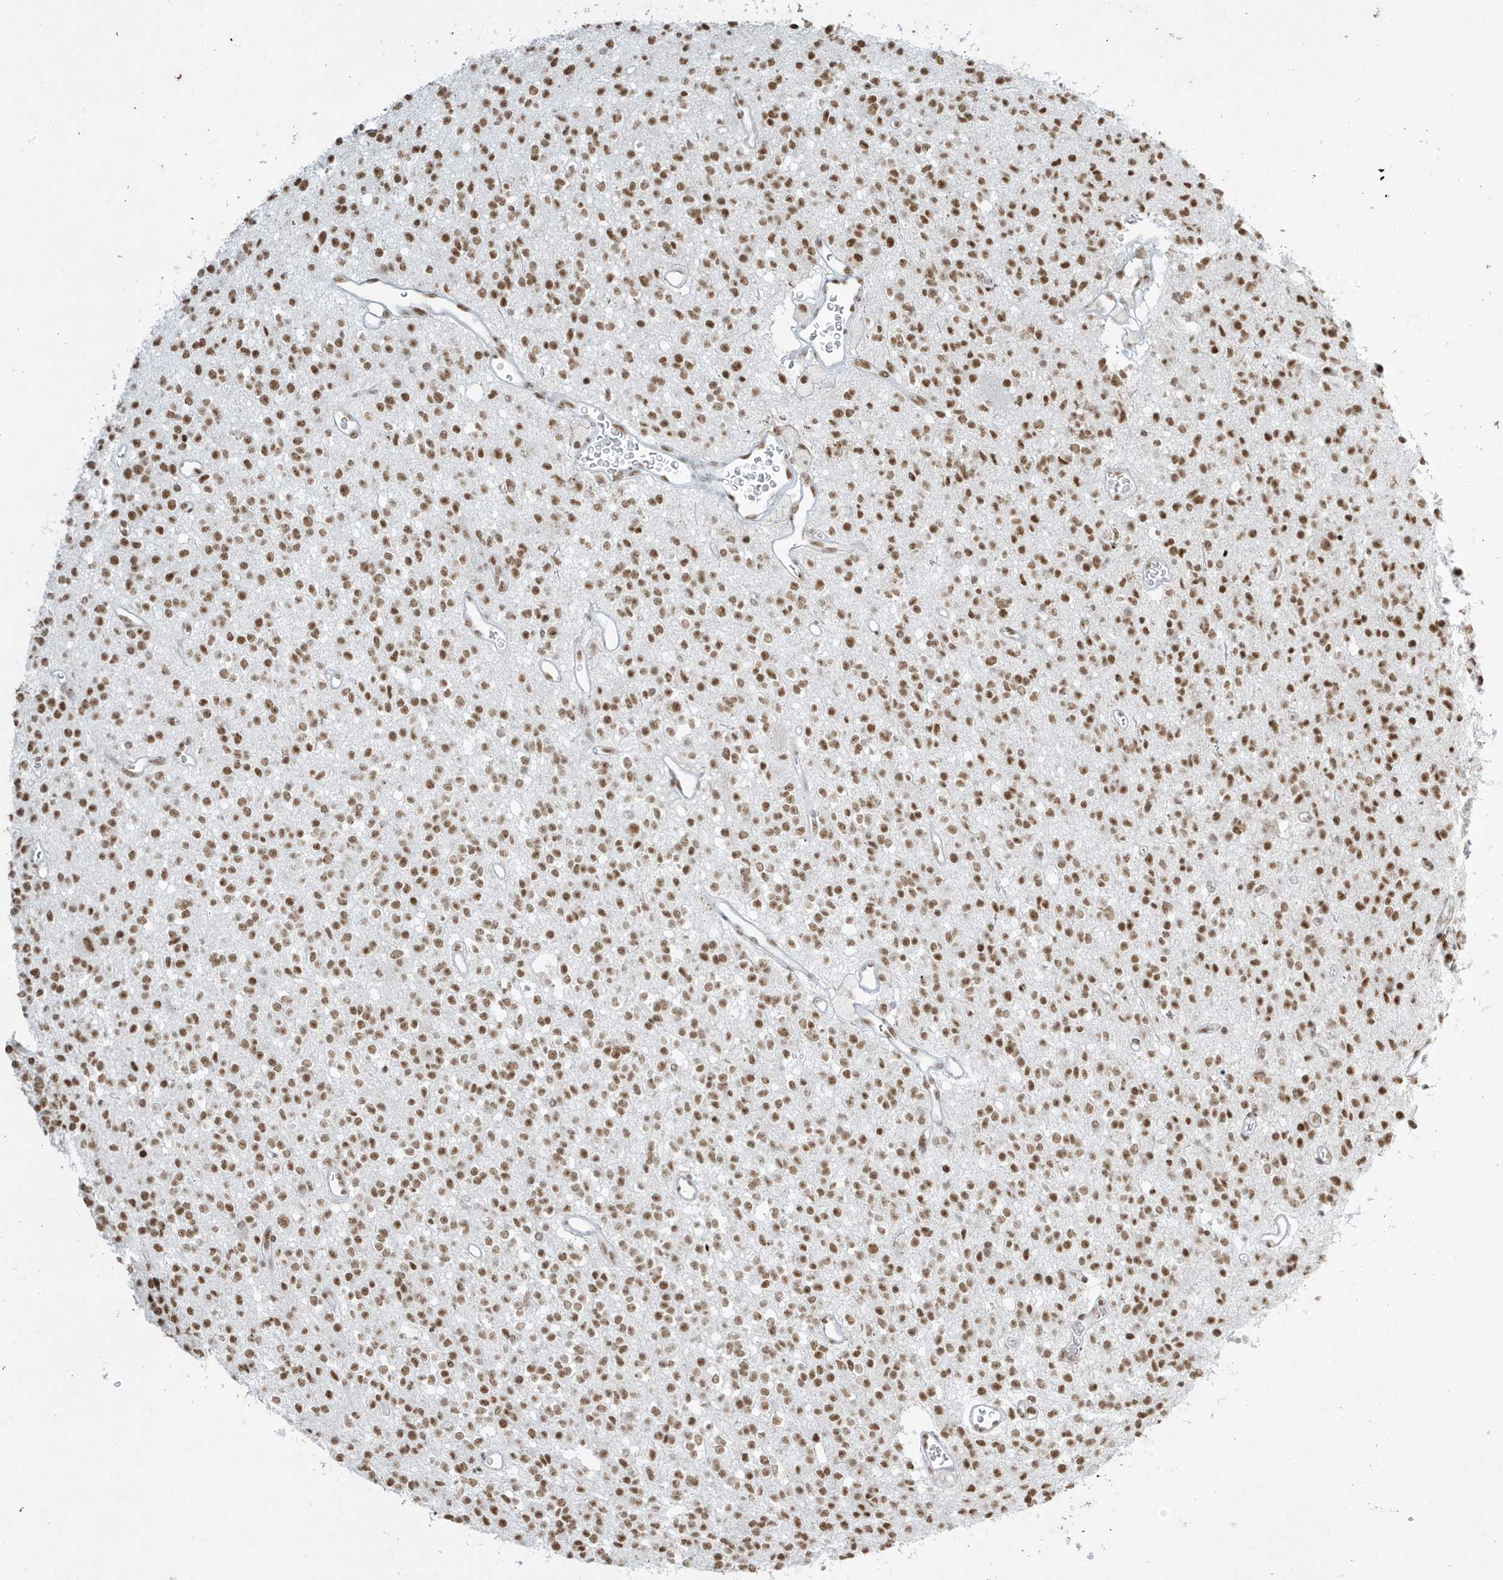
{"staining": {"intensity": "moderate", "quantity": ">75%", "location": "nuclear"}, "tissue": "glioma", "cell_type": "Tumor cells", "image_type": "cancer", "snomed": [{"axis": "morphology", "description": "Glioma, malignant, High grade"}, {"axis": "topography", "description": "Brain"}], "caption": "High-grade glioma (malignant) tissue displays moderate nuclear staining in approximately >75% of tumor cells, visualized by immunohistochemistry. The protein is shown in brown color, while the nuclei are stained blue.", "gene": "MS4A6A", "patient": {"sex": "male", "age": 34}}